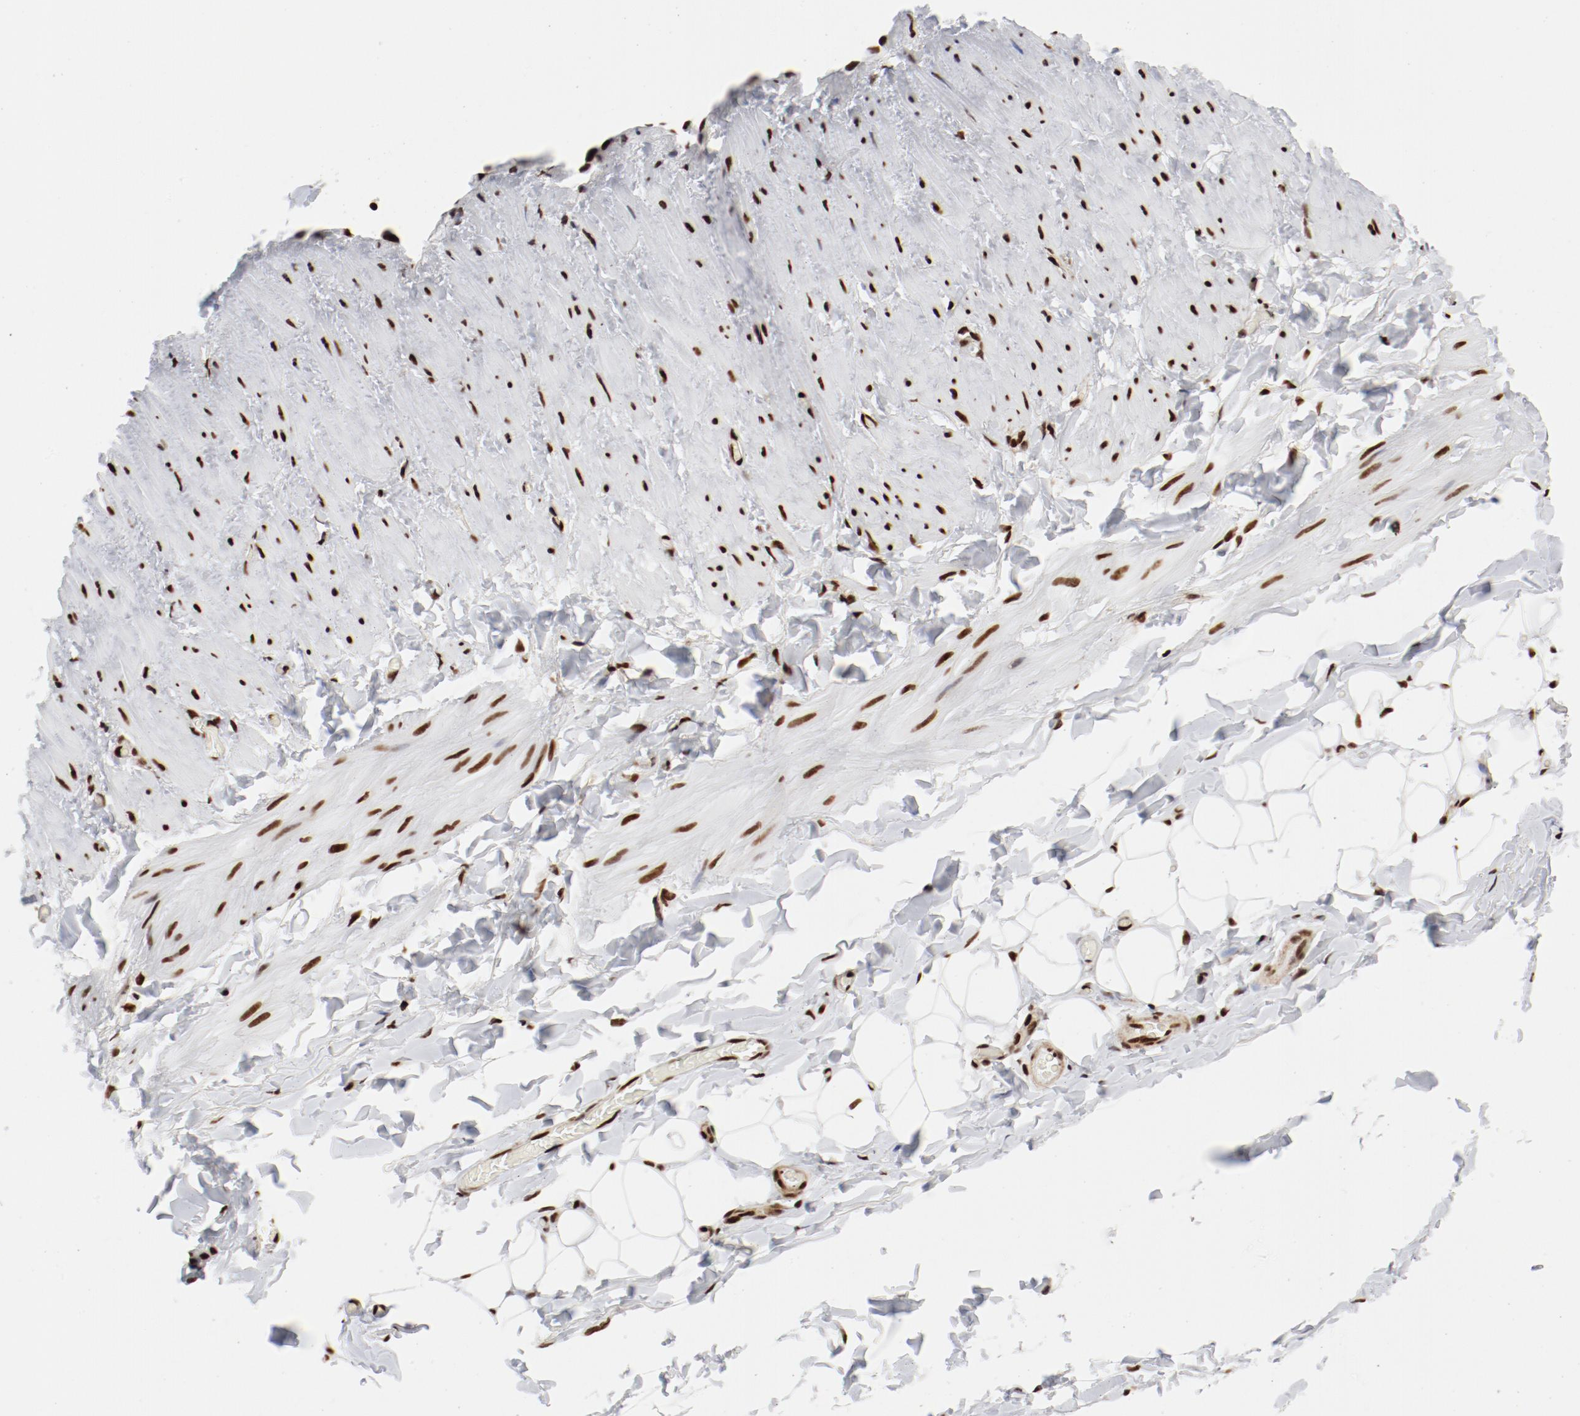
{"staining": {"intensity": "strong", "quantity": ">75%", "location": "nuclear"}, "tissue": "adipose tissue", "cell_type": "Adipocytes", "image_type": "normal", "snomed": [{"axis": "morphology", "description": "Normal tissue, NOS"}, {"axis": "topography", "description": "Soft tissue"}], "caption": "High-power microscopy captured an immunohistochemistry histopathology image of unremarkable adipose tissue, revealing strong nuclear staining in about >75% of adipocytes. (Stains: DAB (3,3'-diaminobenzidine) in brown, nuclei in blue, Microscopy: brightfield microscopy at high magnification).", "gene": "NFYB", "patient": {"sex": "male", "age": 26}}